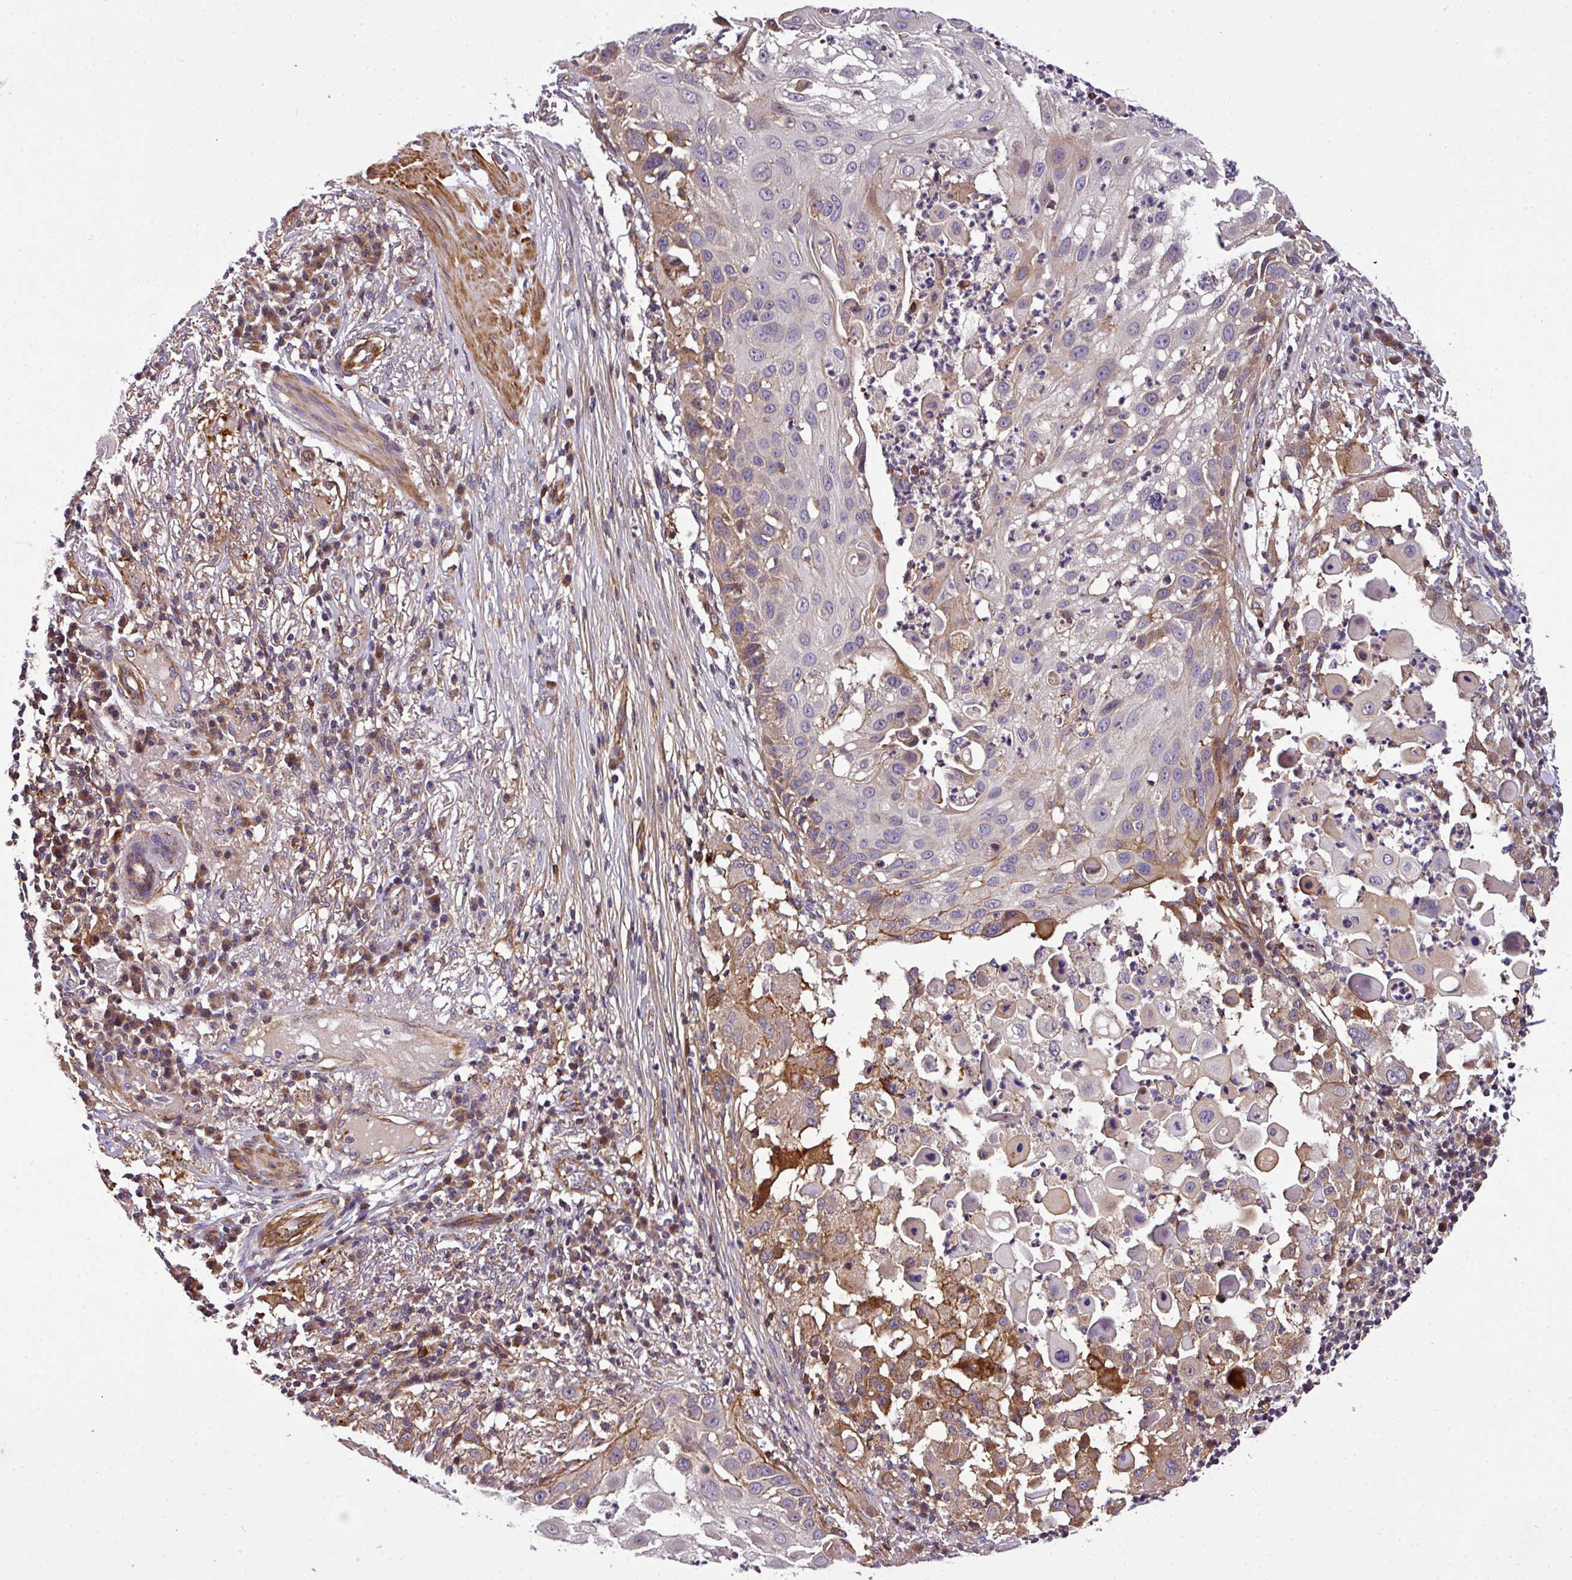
{"staining": {"intensity": "moderate", "quantity": "<25%", "location": "cytoplasmic/membranous"}, "tissue": "skin cancer", "cell_type": "Tumor cells", "image_type": "cancer", "snomed": [{"axis": "morphology", "description": "Squamous cell carcinoma, NOS"}, {"axis": "topography", "description": "Skin"}], "caption": "Protein positivity by IHC exhibits moderate cytoplasmic/membranous staining in approximately <25% of tumor cells in squamous cell carcinoma (skin).", "gene": "CASS4", "patient": {"sex": "female", "age": 44}}